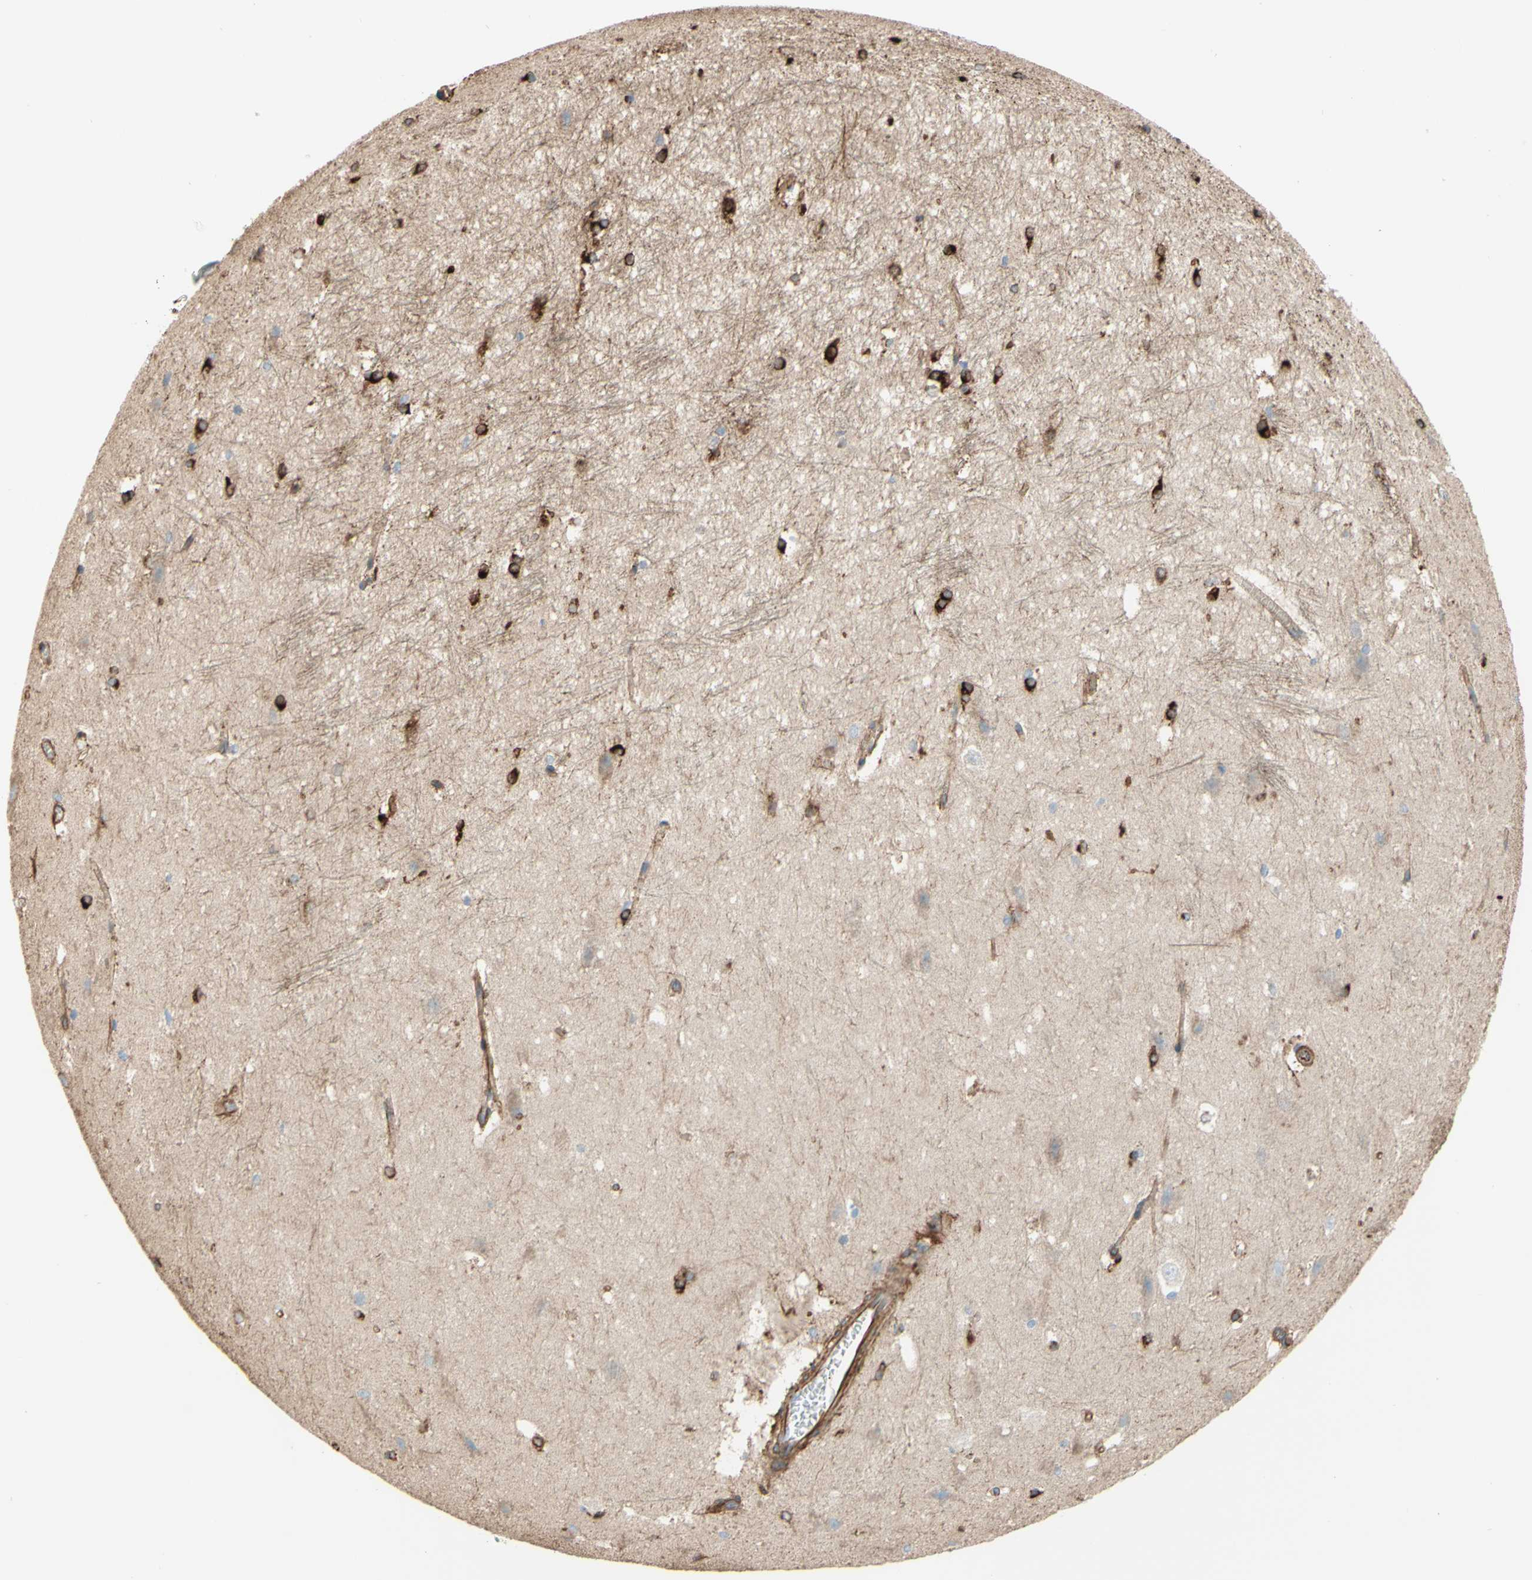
{"staining": {"intensity": "strong", "quantity": "25%-75%", "location": "cytoplasmic/membranous"}, "tissue": "hippocampus", "cell_type": "Glial cells", "image_type": "normal", "snomed": [{"axis": "morphology", "description": "Normal tissue, NOS"}, {"axis": "topography", "description": "Hippocampus"}], "caption": "Immunohistochemical staining of unremarkable hippocampus exhibits strong cytoplasmic/membranous protein staining in approximately 25%-75% of glial cells. Immunohistochemistry stains the protein in brown and the nuclei are stained blue.", "gene": "ENDOD1", "patient": {"sex": "female", "age": 19}}